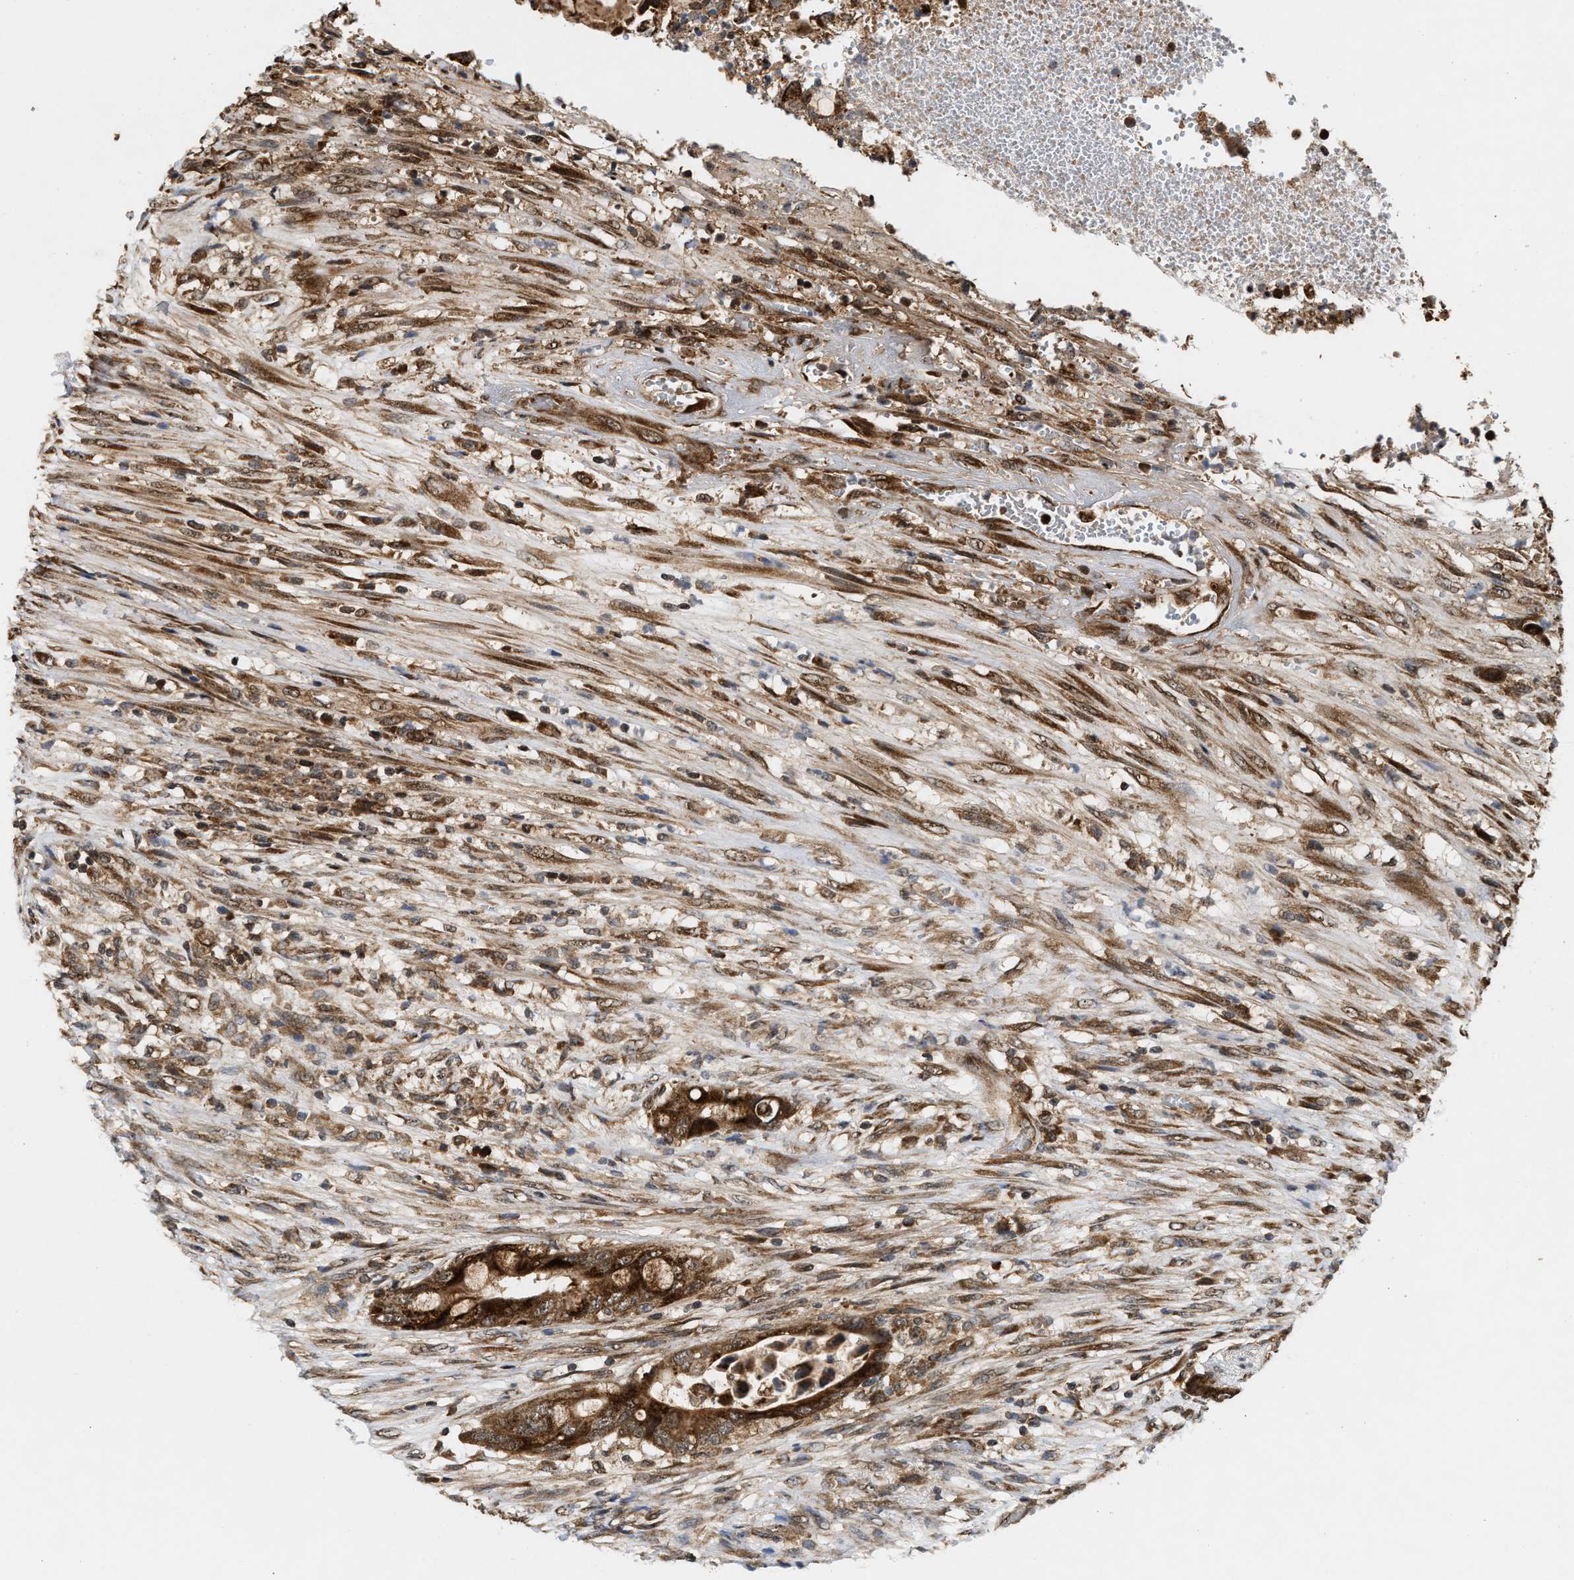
{"staining": {"intensity": "moderate", "quantity": ">75%", "location": "cytoplasmic/membranous"}, "tissue": "colorectal cancer", "cell_type": "Tumor cells", "image_type": "cancer", "snomed": [{"axis": "morphology", "description": "Adenocarcinoma, NOS"}, {"axis": "topography", "description": "Rectum"}], "caption": "Protein expression analysis of human colorectal adenocarcinoma reveals moderate cytoplasmic/membranous positivity in about >75% of tumor cells.", "gene": "CFLAR", "patient": {"sex": "female", "age": 77}}